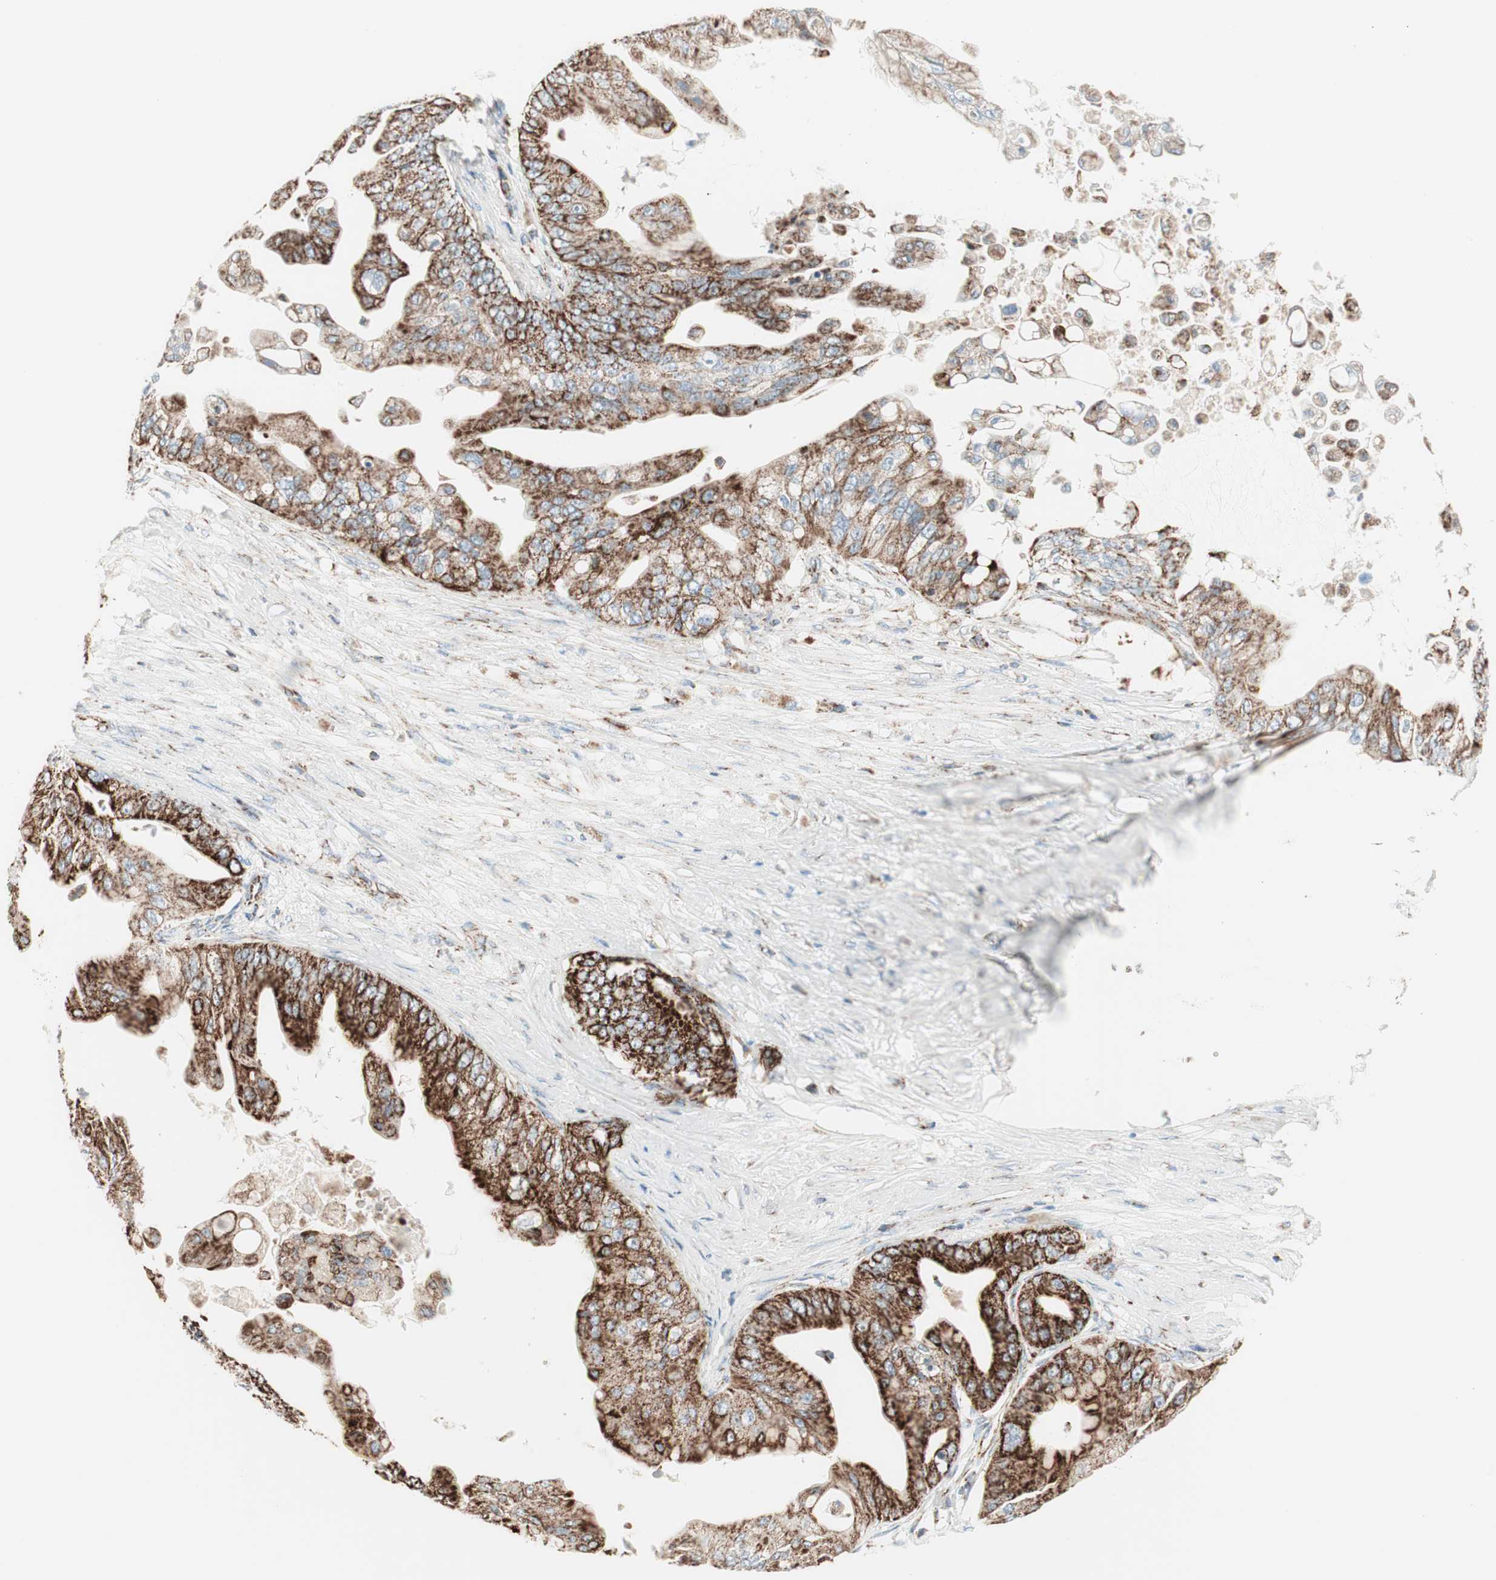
{"staining": {"intensity": "strong", "quantity": ">75%", "location": "cytoplasmic/membranous"}, "tissue": "pancreatic cancer", "cell_type": "Tumor cells", "image_type": "cancer", "snomed": [{"axis": "morphology", "description": "Adenocarcinoma, NOS"}, {"axis": "topography", "description": "Pancreas"}], "caption": "Protein analysis of pancreatic cancer (adenocarcinoma) tissue exhibits strong cytoplasmic/membranous expression in approximately >75% of tumor cells.", "gene": "TOMM20", "patient": {"sex": "female", "age": 75}}